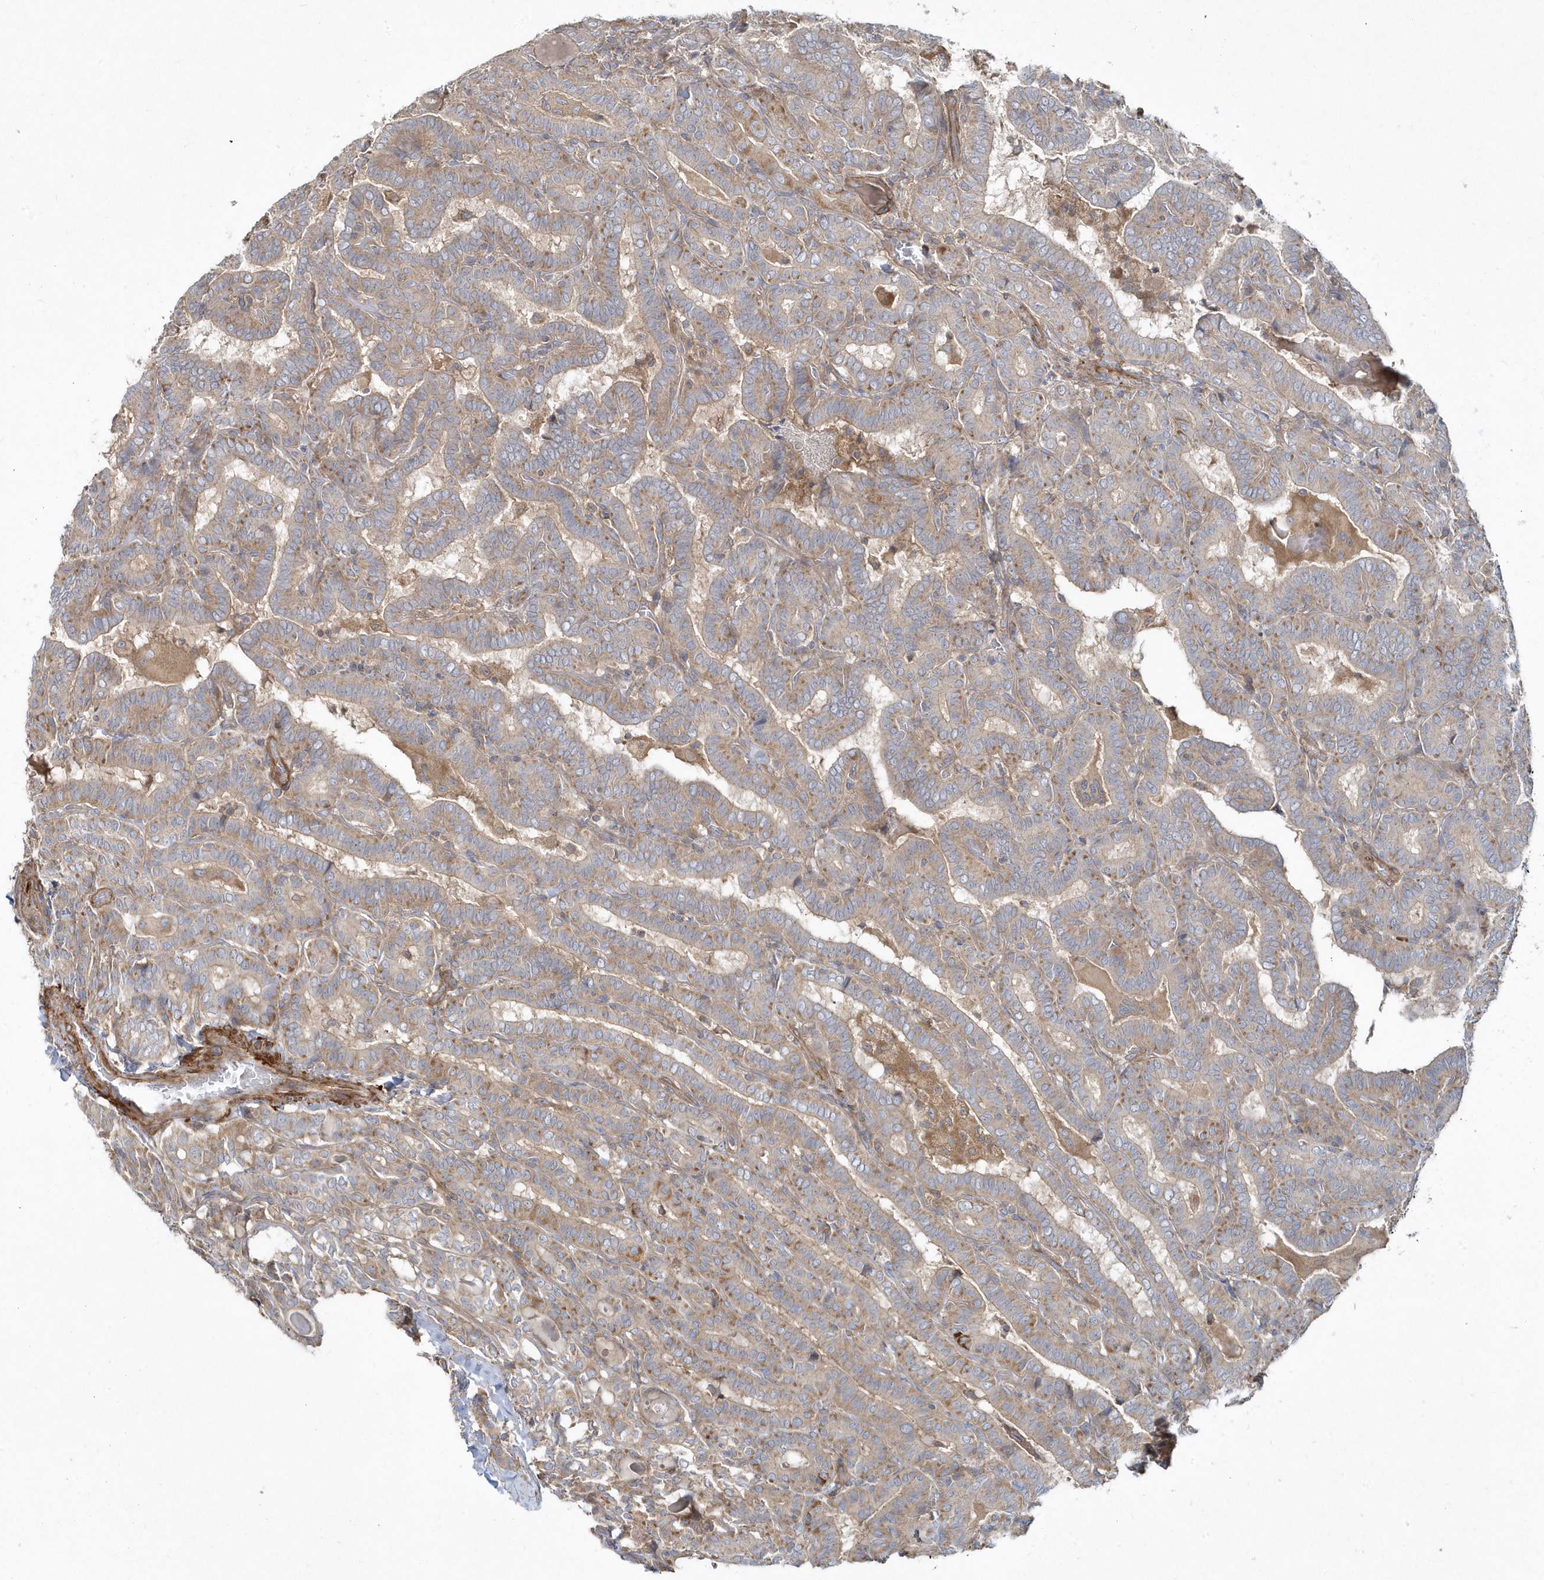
{"staining": {"intensity": "weak", "quantity": "25%-75%", "location": "cytoplasmic/membranous"}, "tissue": "thyroid cancer", "cell_type": "Tumor cells", "image_type": "cancer", "snomed": [{"axis": "morphology", "description": "Papillary adenocarcinoma, NOS"}, {"axis": "topography", "description": "Thyroid gland"}], "caption": "This histopathology image demonstrates thyroid cancer stained with immunohistochemistry to label a protein in brown. The cytoplasmic/membranous of tumor cells show weak positivity for the protein. Nuclei are counter-stained blue.", "gene": "LEXM", "patient": {"sex": "female", "age": 72}}